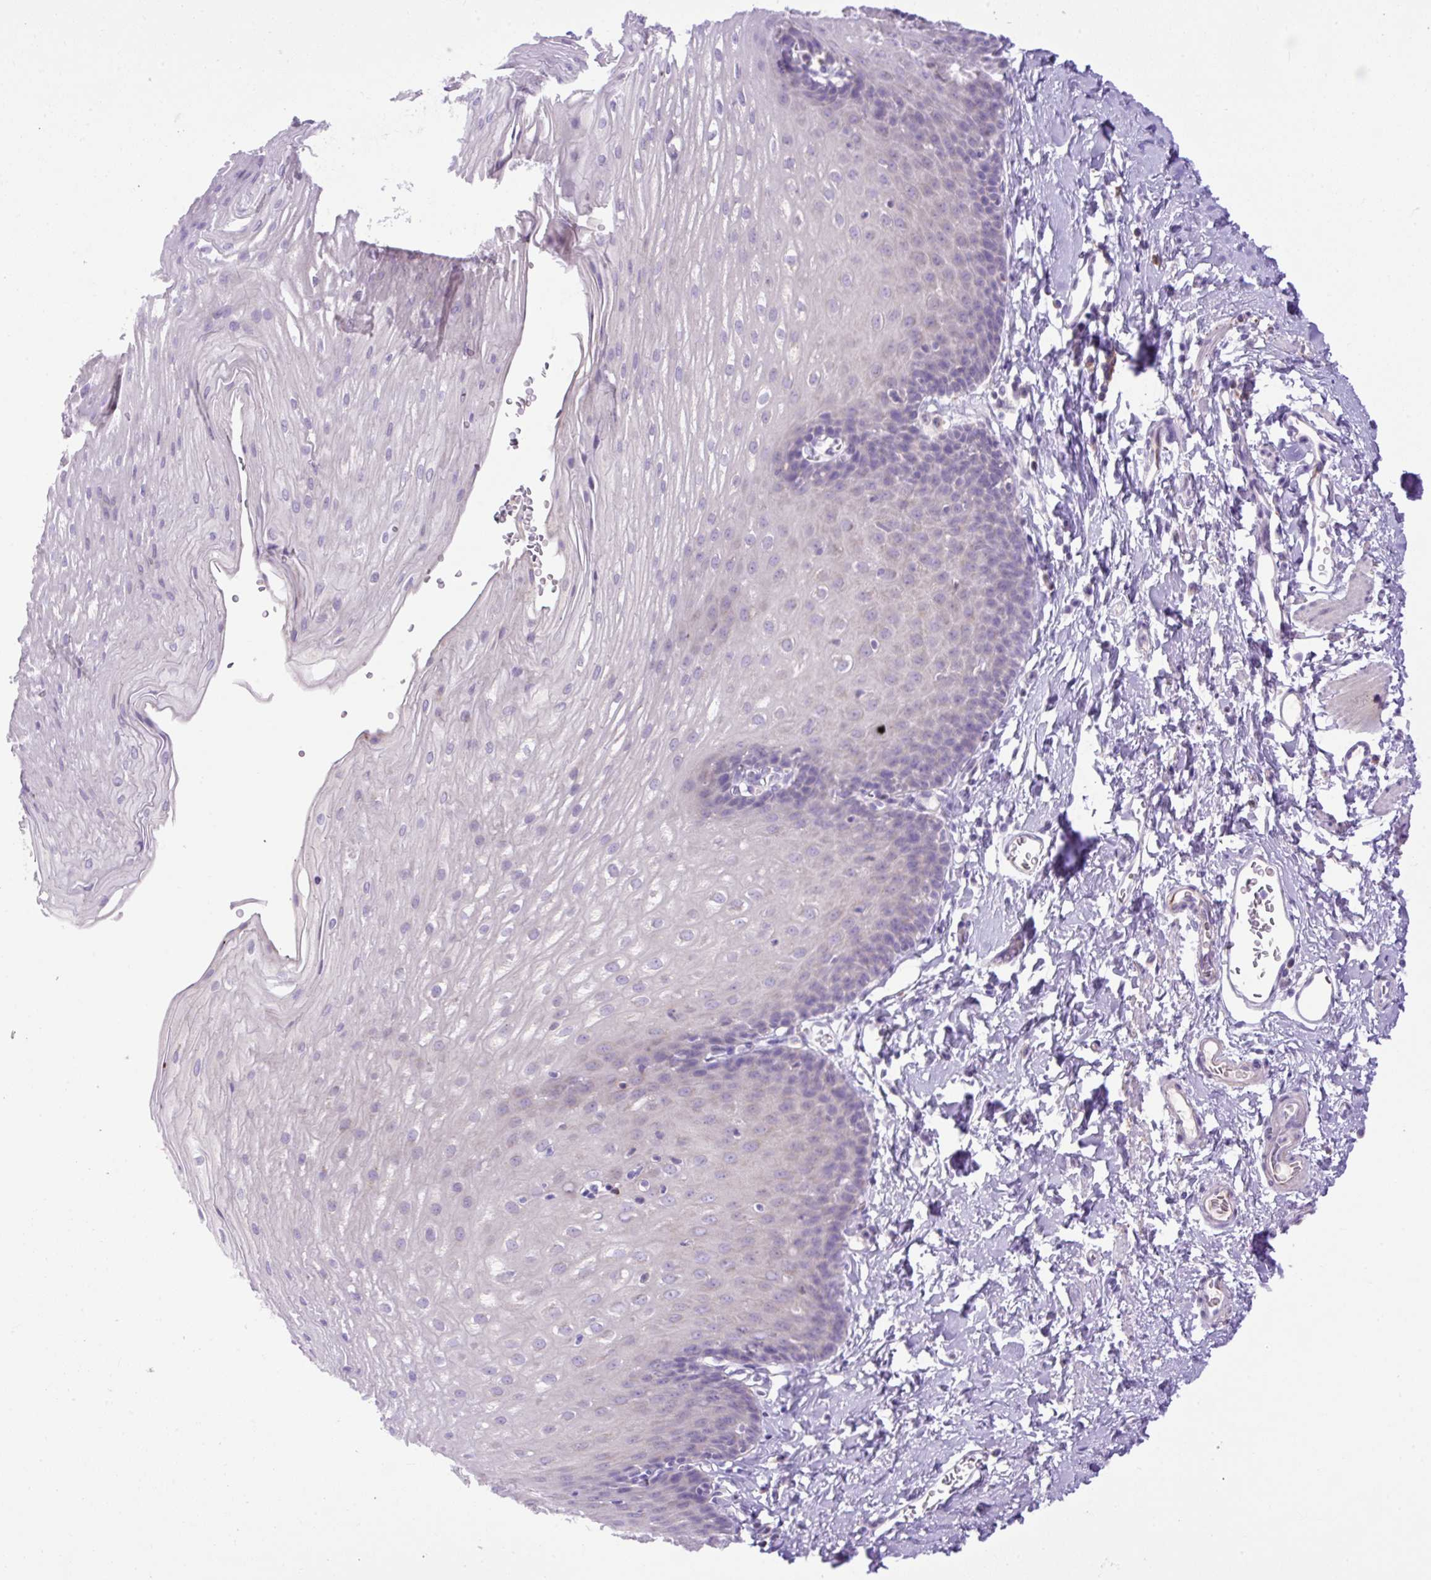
{"staining": {"intensity": "negative", "quantity": "none", "location": "none"}, "tissue": "esophagus", "cell_type": "Squamous epithelial cells", "image_type": "normal", "snomed": [{"axis": "morphology", "description": "Normal tissue, NOS"}, {"axis": "topography", "description": "Esophagus"}], "caption": "High power microscopy image of an immunohistochemistry histopathology image of normal esophagus, revealing no significant positivity in squamous epithelial cells. (Brightfield microscopy of DAB immunohistochemistry at high magnification).", "gene": "SPTBN5", "patient": {"sex": "male", "age": 70}}